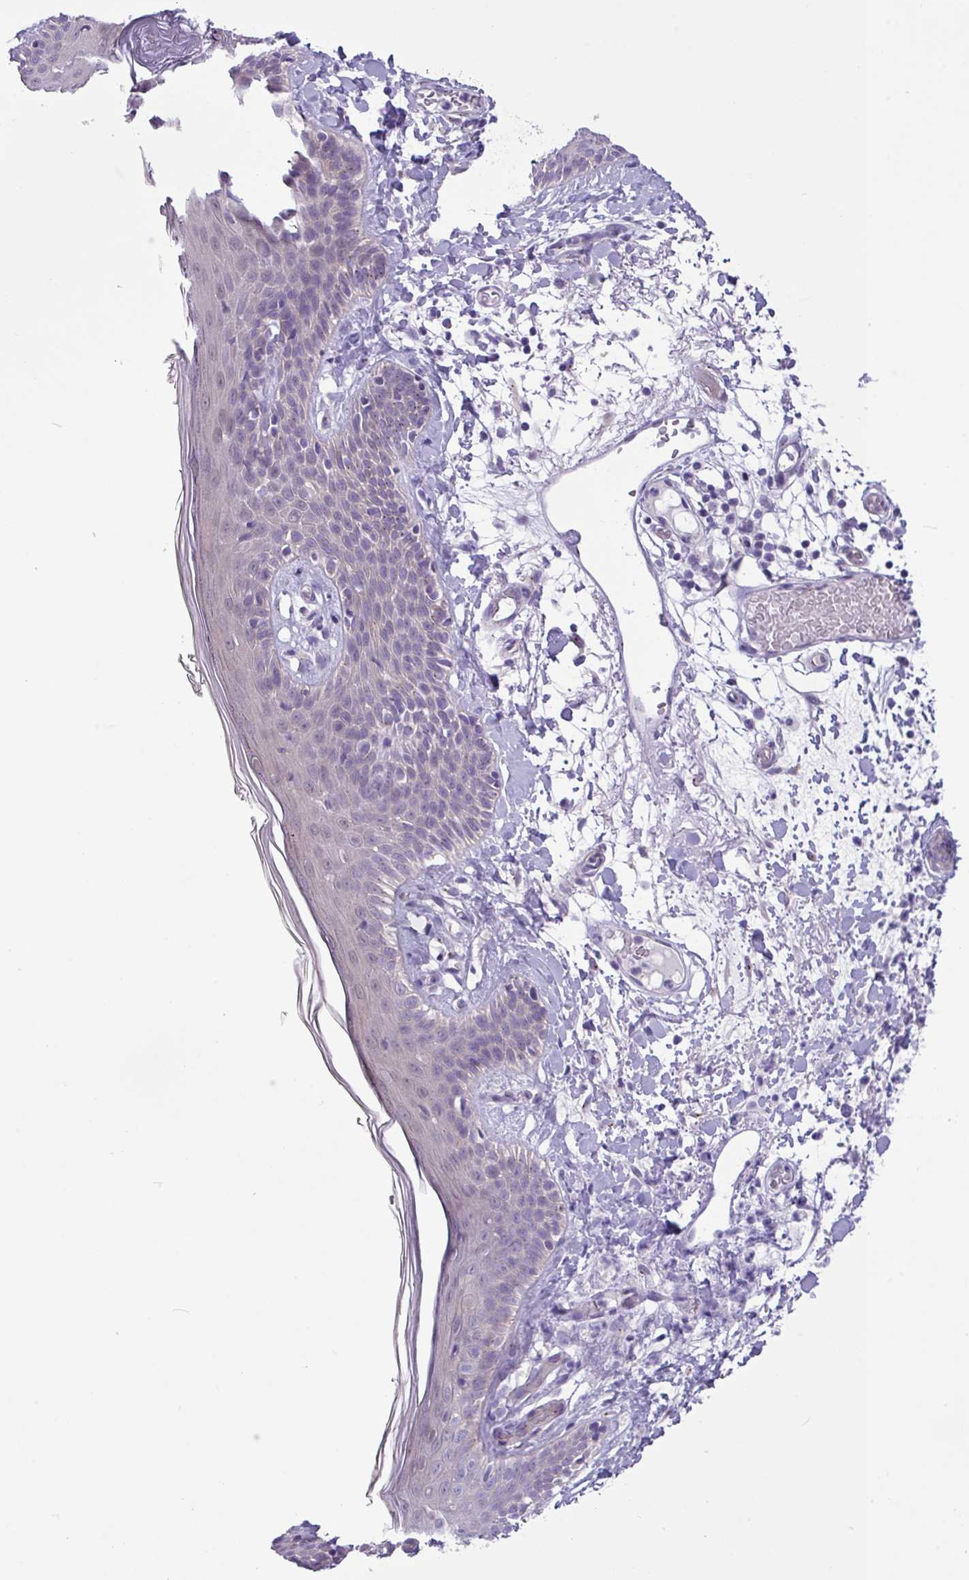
{"staining": {"intensity": "negative", "quantity": "none", "location": "none"}, "tissue": "skin", "cell_type": "Fibroblasts", "image_type": "normal", "snomed": [{"axis": "morphology", "description": "Normal tissue, NOS"}, {"axis": "topography", "description": "Skin"}], "caption": "A high-resolution micrograph shows immunohistochemistry (IHC) staining of unremarkable skin, which demonstrates no significant positivity in fibroblasts.", "gene": "SPINK8", "patient": {"sex": "male", "age": 79}}